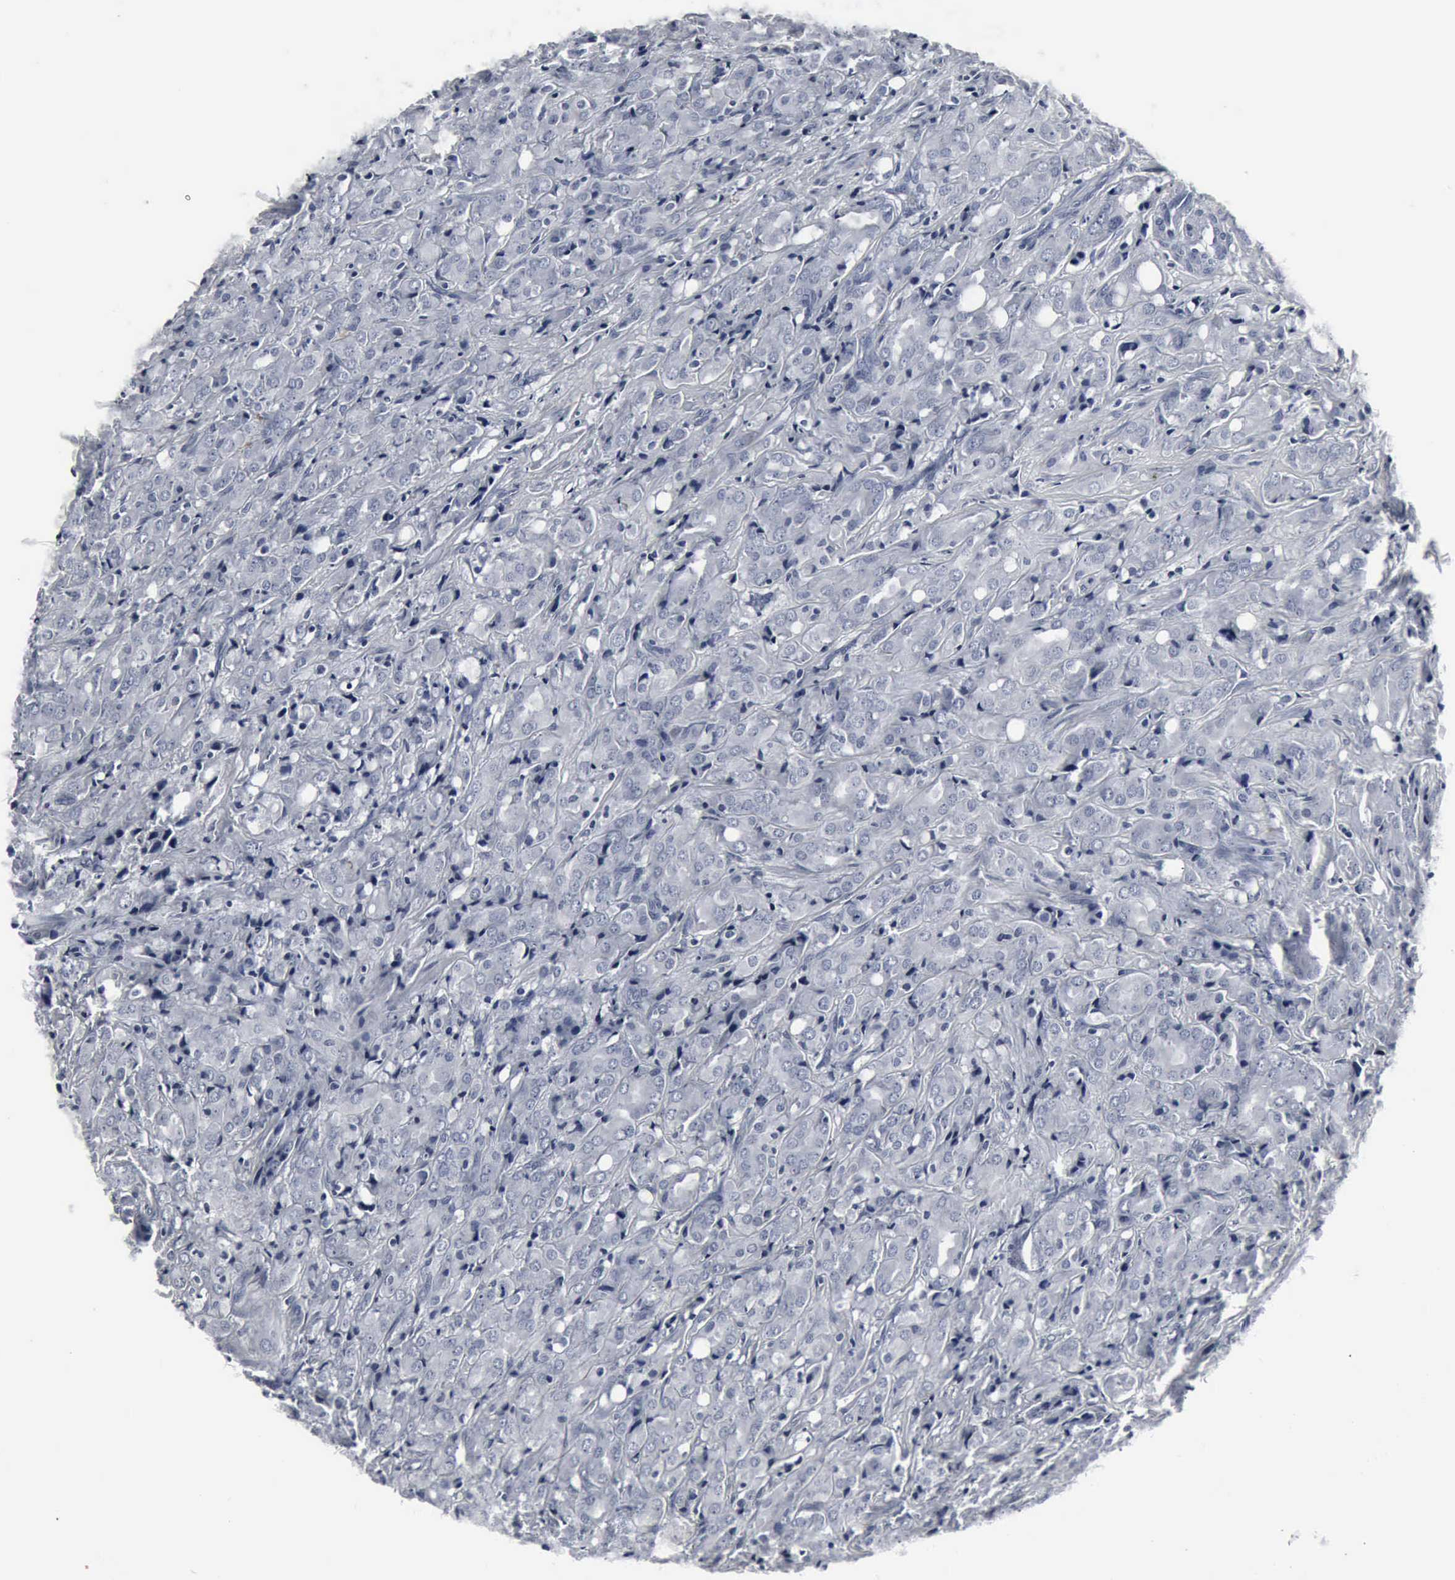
{"staining": {"intensity": "negative", "quantity": "none", "location": "none"}, "tissue": "prostate cancer", "cell_type": "Tumor cells", "image_type": "cancer", "snomed": [{"axis": "morphology", "description": "Adenocarcinoma, High grade"}, {"axis": "topography", "description": "Prostate"}], "caption": "A high-resolution micrograph shows IHC staining of adenocarcinoma (high-grade) (prostate), which exhibits no significant expression in tumor cells. (Stains: DAB IHC with hematoxylin counter stain, Microscopy: brightfield microscopy at high magnification).", "gene": "SNAP25", "patient": {"sex": "male", "age": 68}}